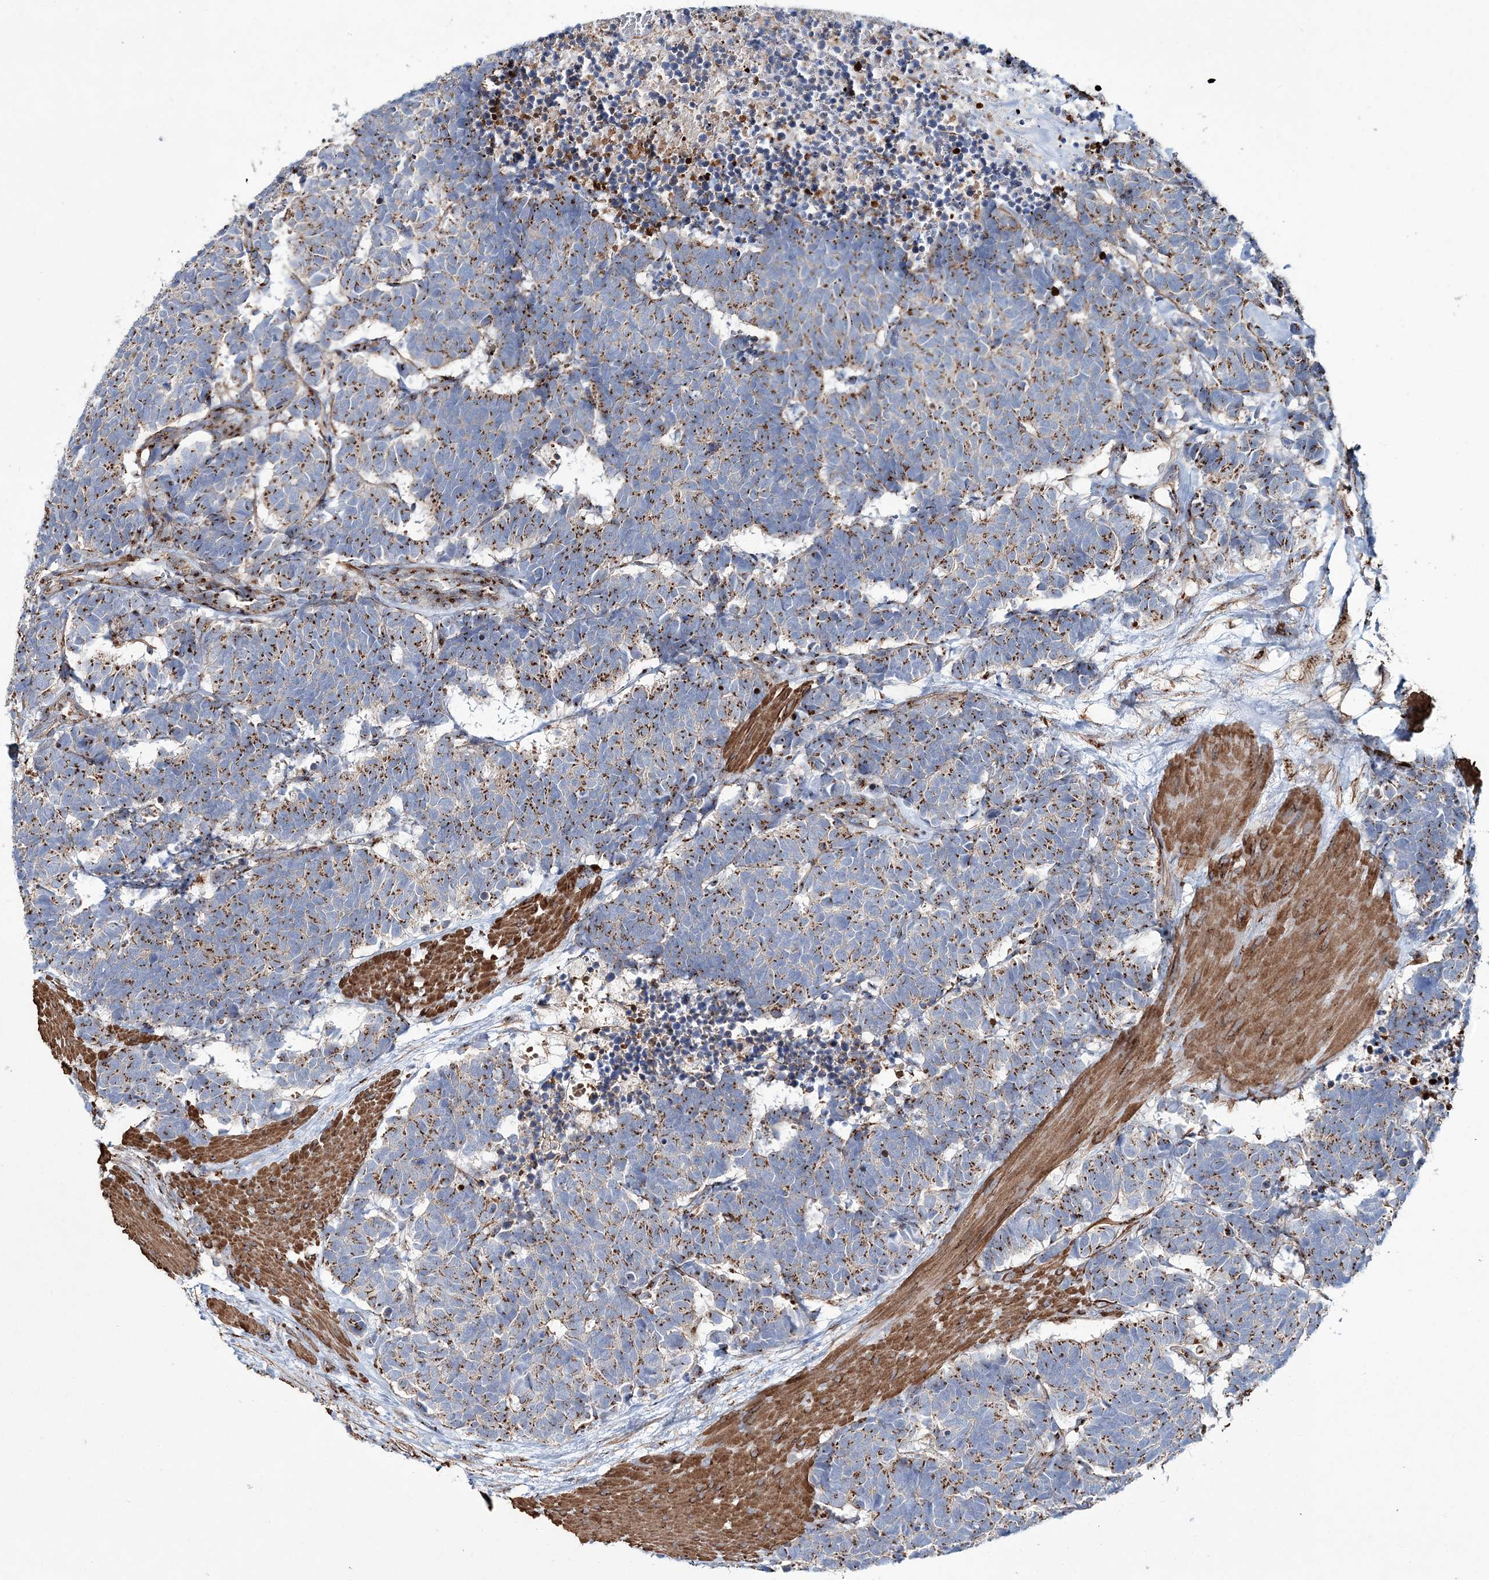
{"staining": {"intensity": "moderate", "quantity": ">75%", "location": "cytoplasmic/membranous"}, "tissue": "carcinoid", "cell_type": "Tumor cells", "image_type": "cancer", "snomed": [{"axis": "morphology", "description": "Carcinoma, NOS"}, {"axis": "morphology", "description": "Carcinoid, malignant, NOS"}, {"axis": "topography", "description": "Urinary bladder"}], "caption": "Malignant carcinoid stained with a protein marker shows moderate staining in tumor cells.", "gene": "MAN1A2", "patient": {"sex": "male", "age": 57}}